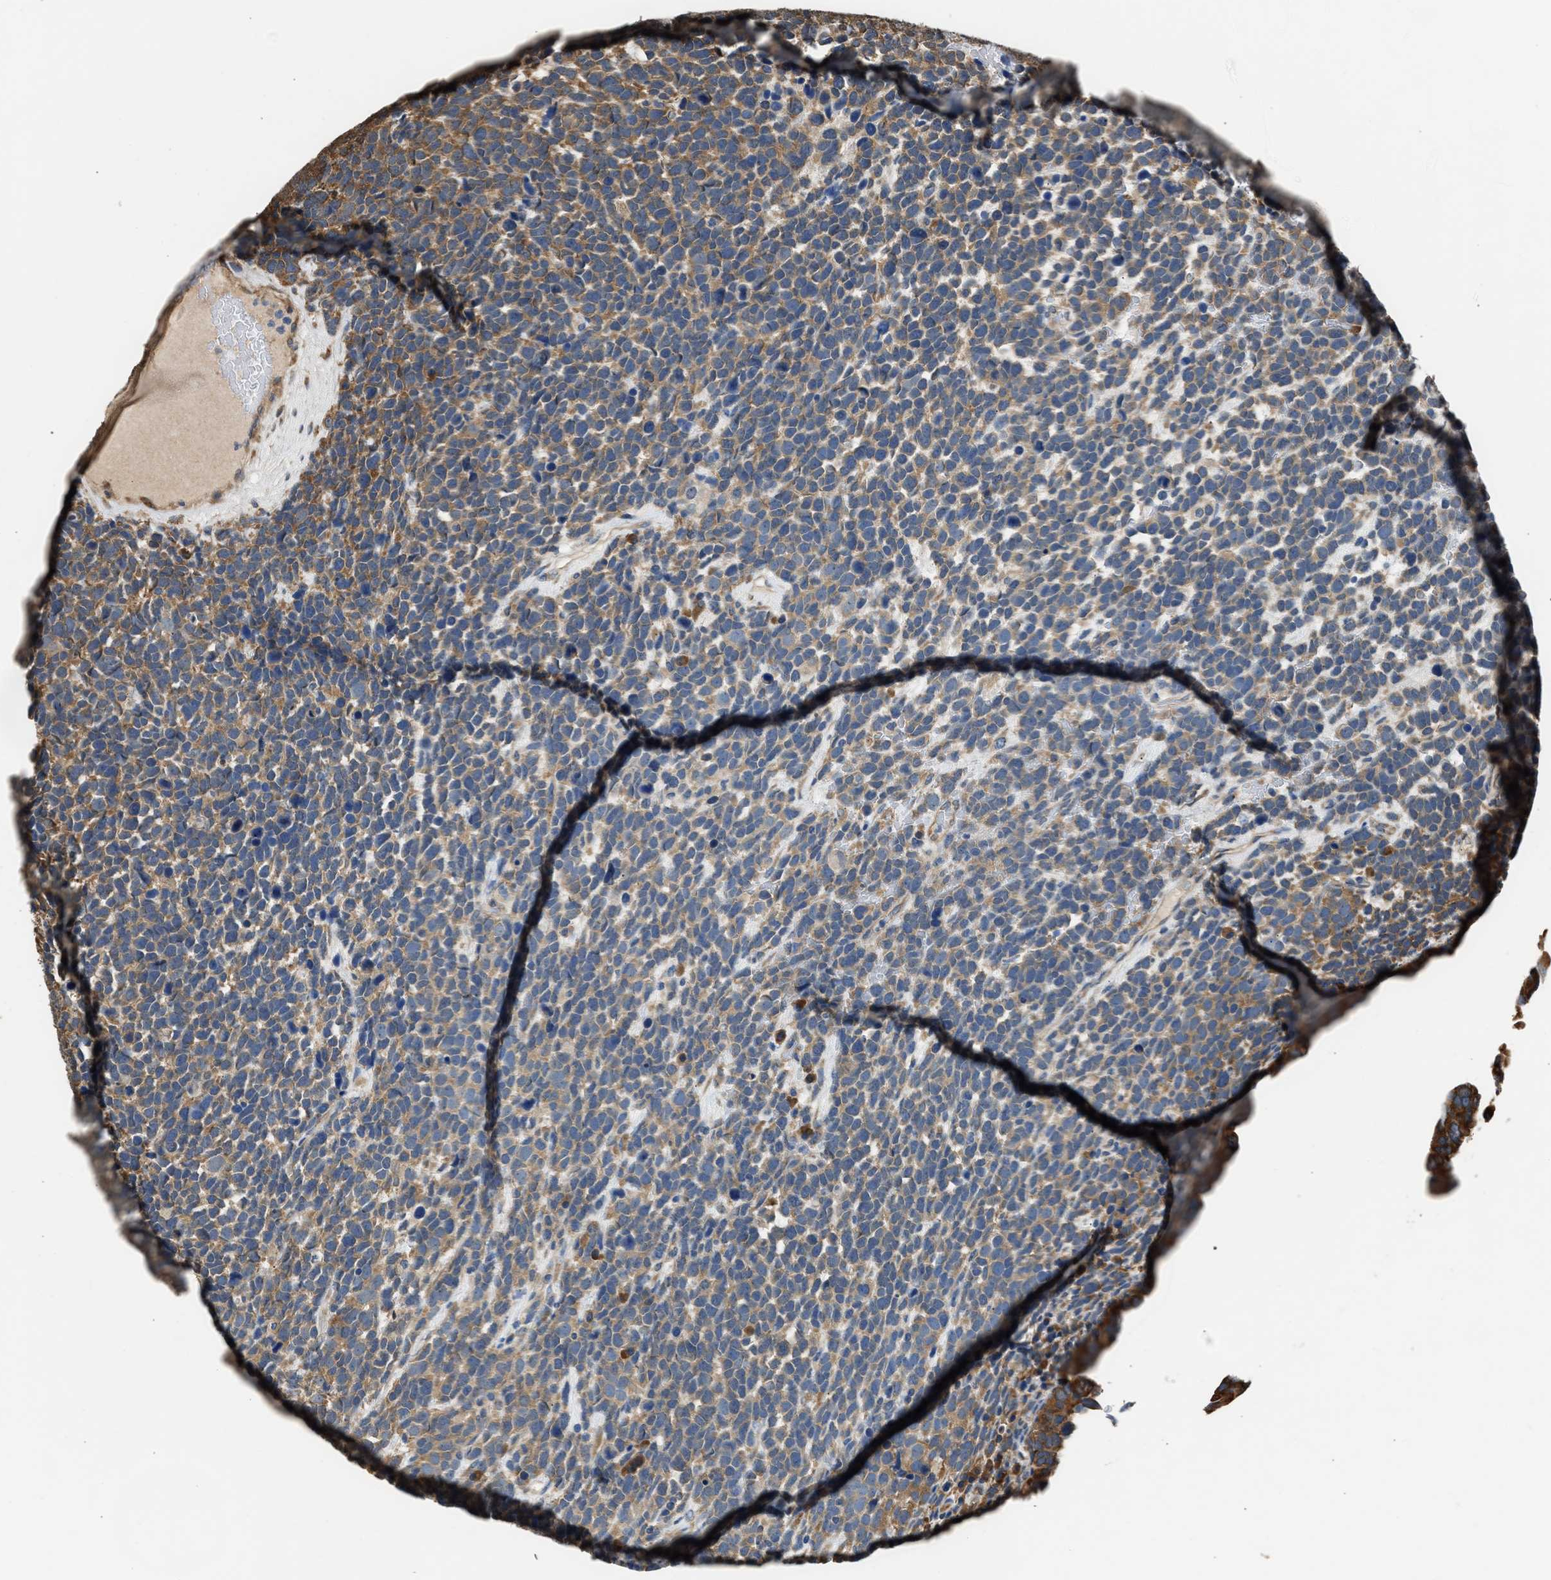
{"staining": {"intensity": "moderate", "quantity": ">75%", "location": "cytoplasmic/membranous"}, "tissue": "urothelial cancer", "cell_type": "Tumor cells", "image_type": "cancer", "snomed": [{"axis": "morphology", "description": "Urothelial carcinoma, High grade"}, {"axis": "topography", "description": "Urinary bladder"}], "caption": "An image of urothelial carcinoma (high-grade) stained for a protein reveals moderate cytoplasmic/membranous brown staining in tumor cells. (Brightfield microscopy of DAB IHC at high magnification).", "gene": "SLC36A4", "patient": {"sex": "female", "age": 82}}